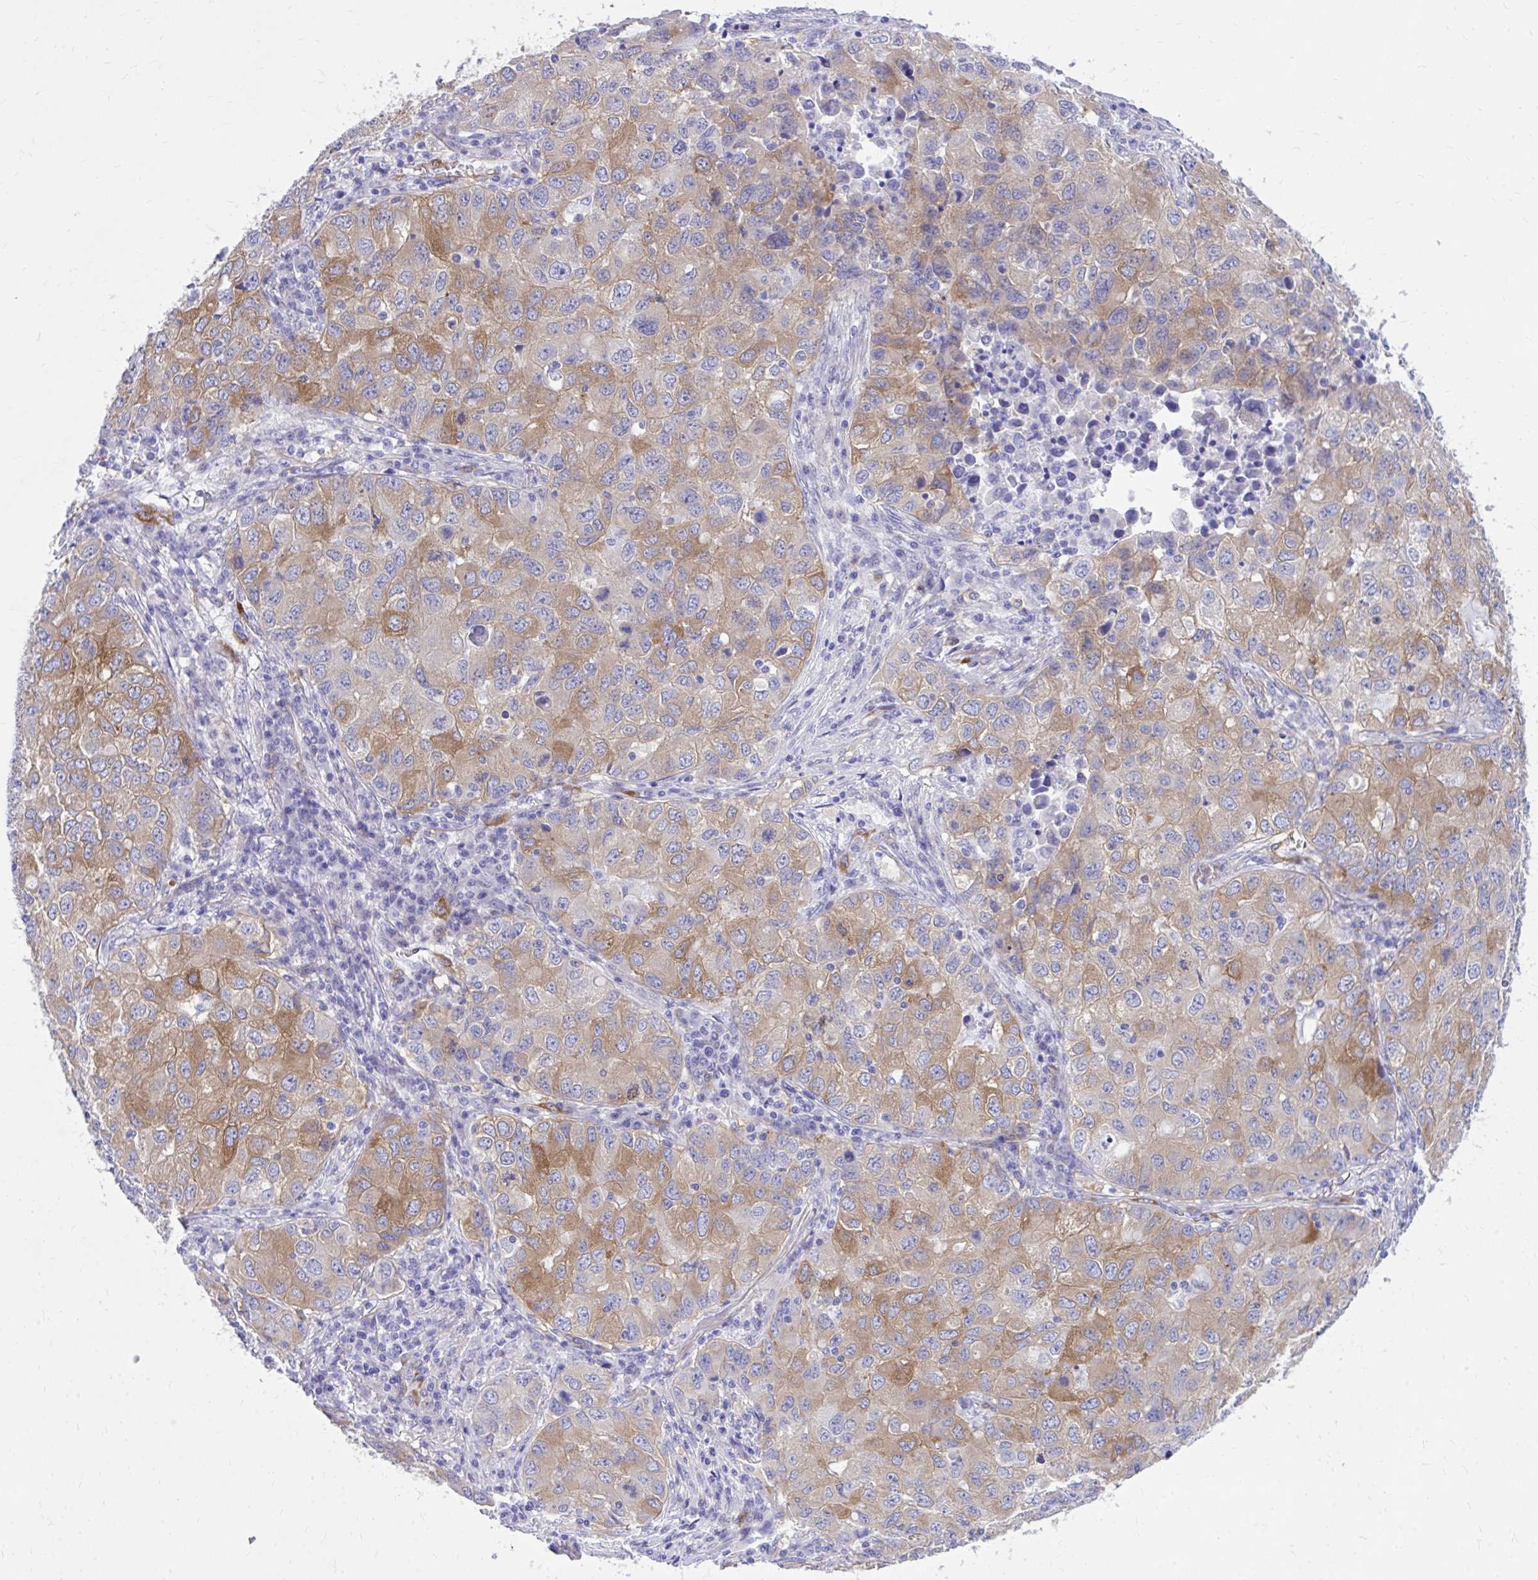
{"staining": {"intensity": "moderate", "quantity": ">75%", "location": "cytoplasmic/membranous"}, "tissue": "lung cancer", "cell_type": "Tumor cells", "image_type": "cancer", "snomed": [{"axis": "morphology", "description": "Normal morphology"}, {"axis": "morphology", "description": "Adenocarcinoma, NOS"}, {"axis": "topography", "description": "Lymph node"}, {"axis": "topography", "description": "Lung"}], "caption": "A brown stain labels moderate cytoplasmic/membranous positivity of a protein in human lung cancer tumor cells. (Stains: DAB (3,3'-diaminobenzidine) in brown, nuclei in blue, Microscopy: brightfield microscopy at high magnification).", "gene": "EPB41L1", "patient": {"sex": "female", "age": 51}}